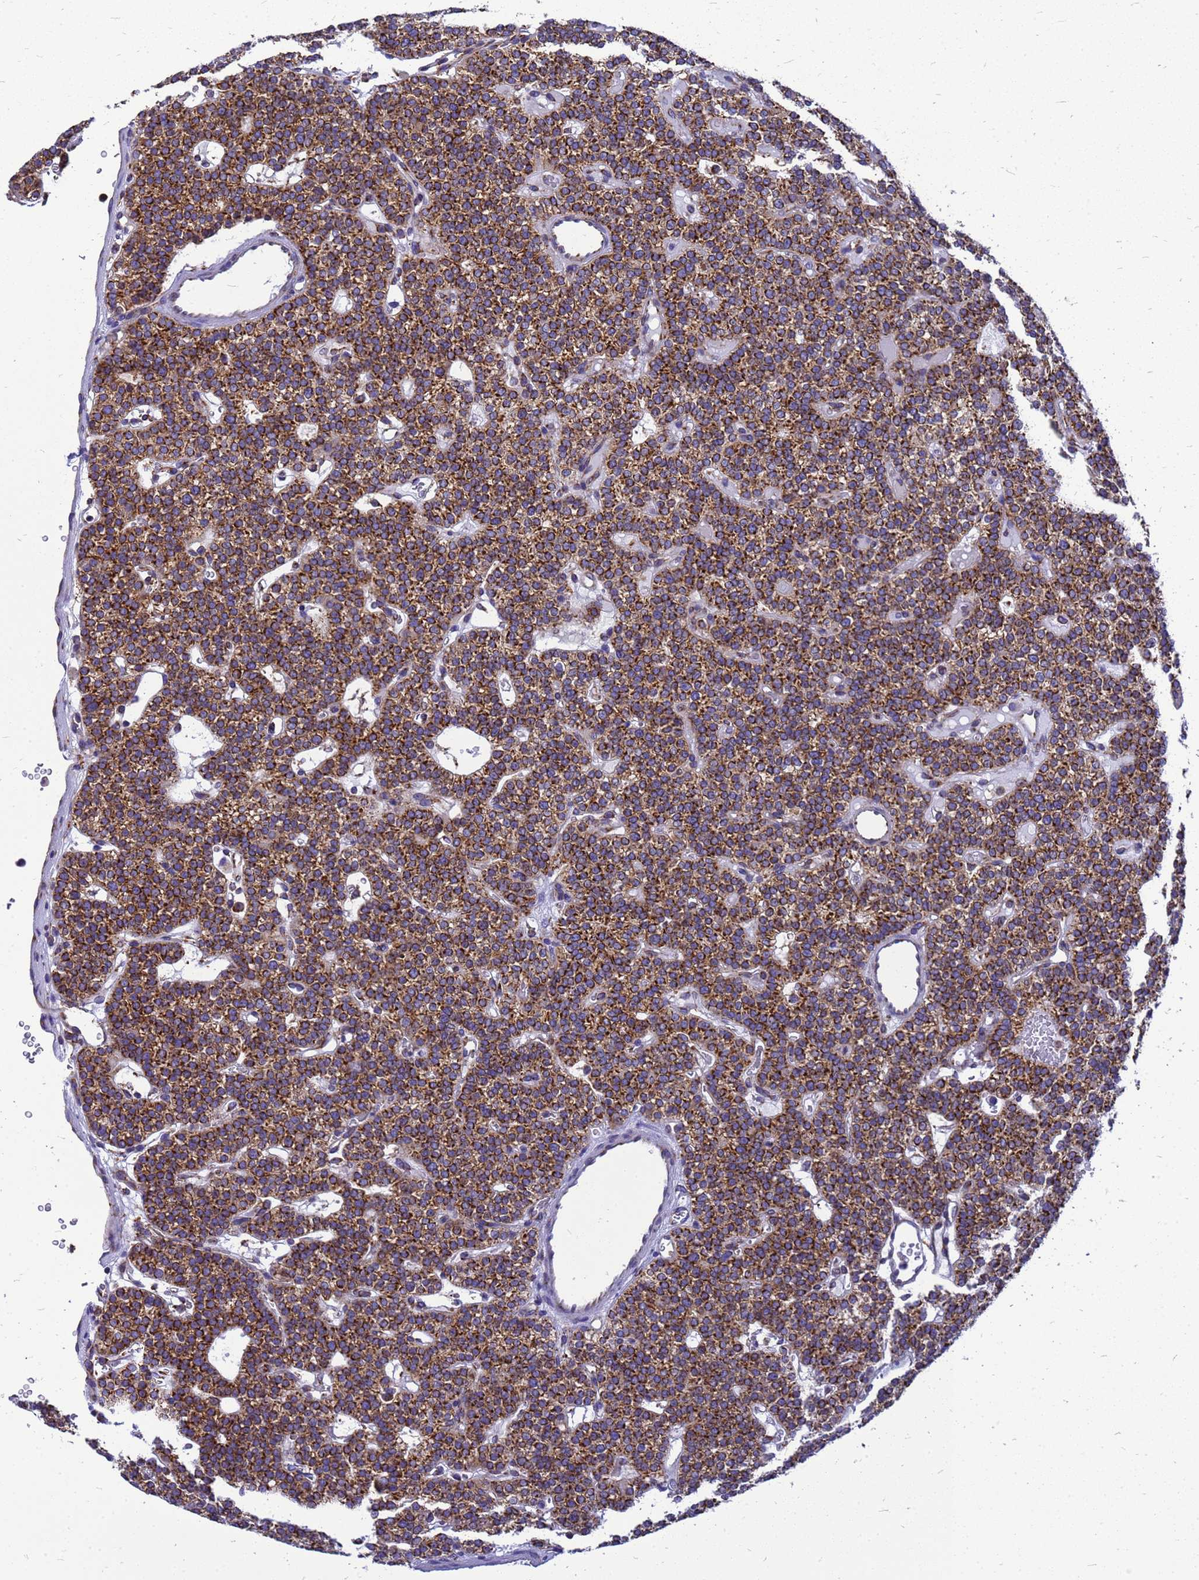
{"staining": {"intensity": "strong", "quantity": ">75%", "location": "cytoplasmic/membranous"}, "tissue": "parathyroid gland", "cell_type": "Glandular cells", "image_type": "normal", "snomed": [{"axis": "morphology", "description": "Normal tissue, NOS"}, {"axis": "topography", "description": "Parathyroid gland"}], "caption": "Brown immunohistochemical staining in normal human parathyroid gland exhibits strong cytoplasmic/membranous expression in about >75% of glandular cells.", "gene": "EEF1D", "patient": {"sex": "male", "age": 83}}